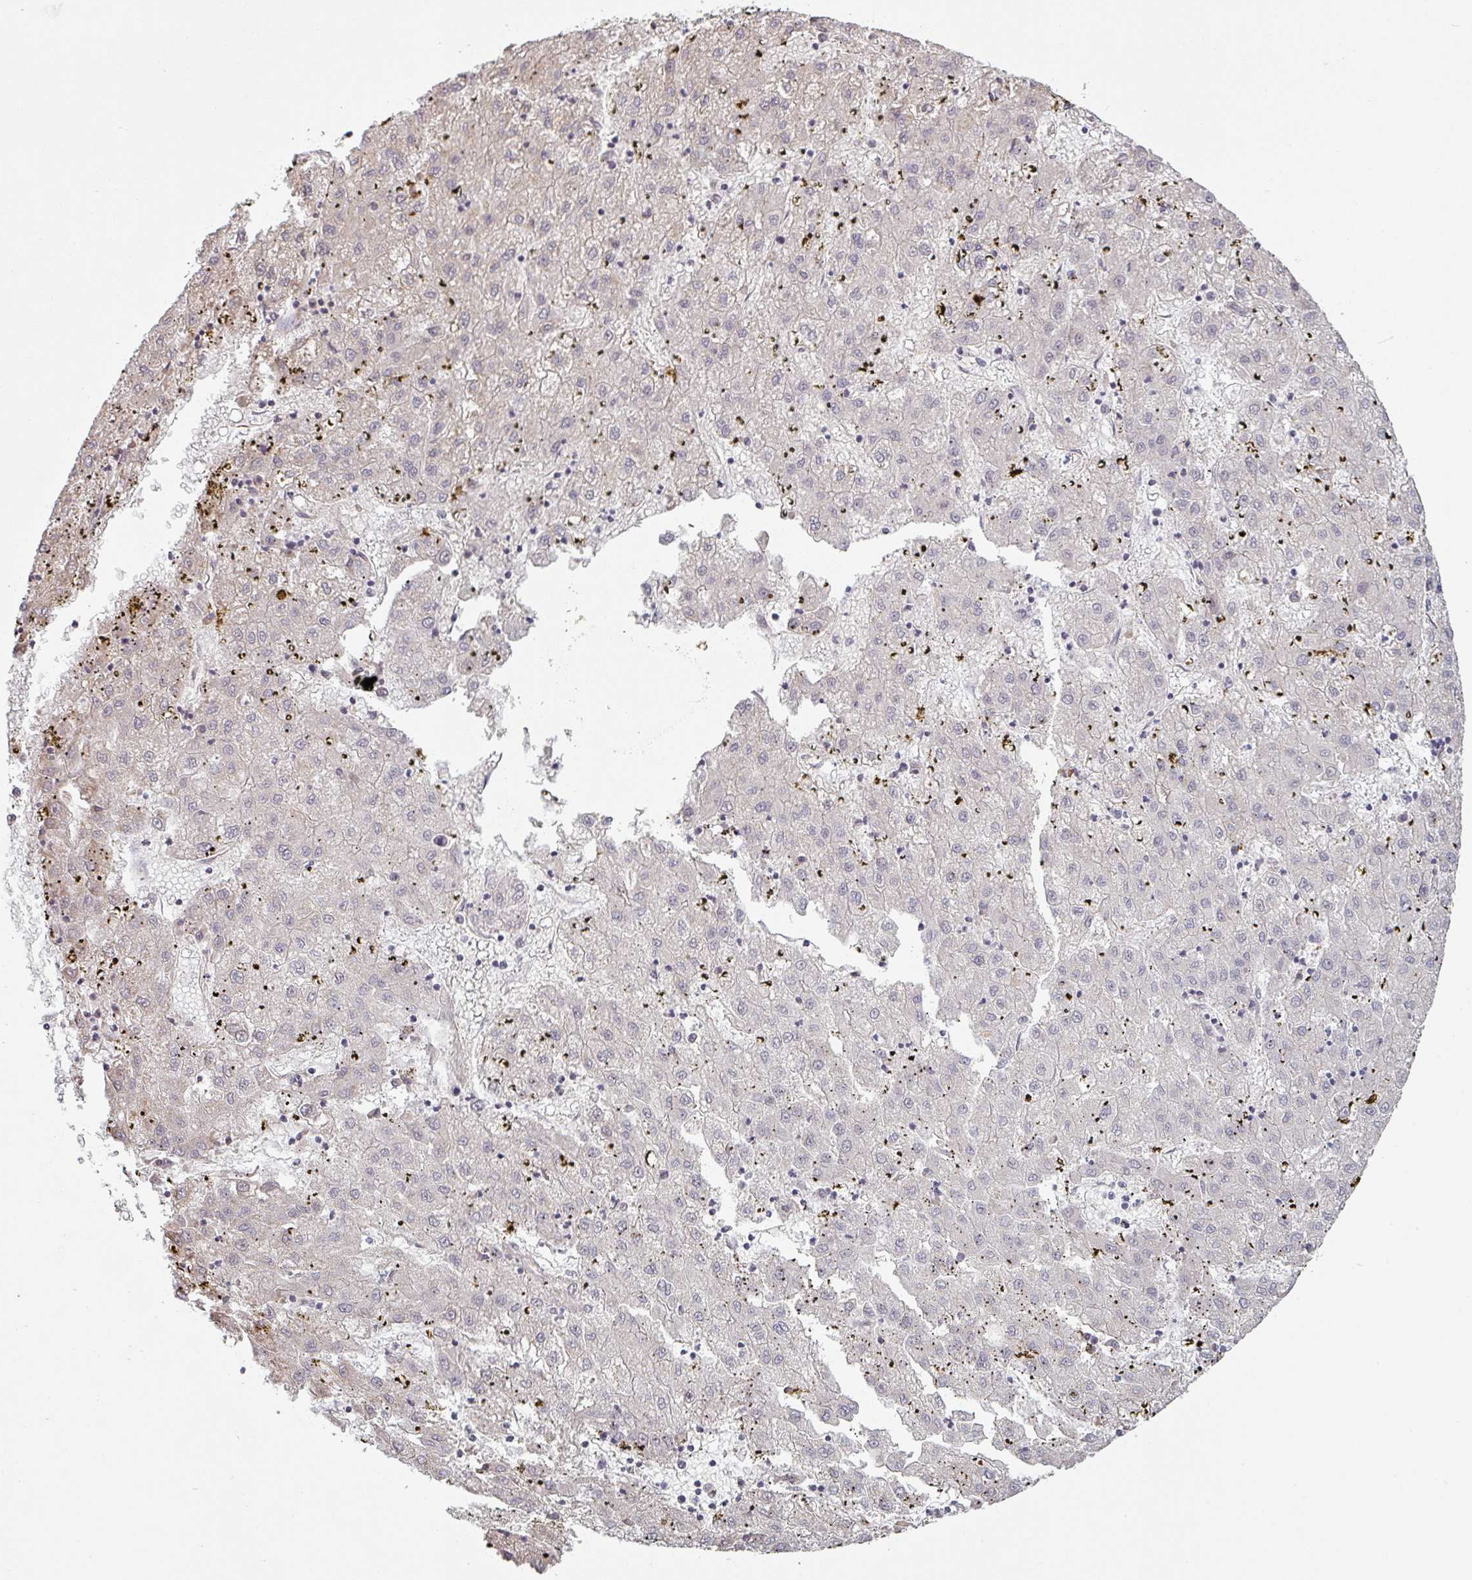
{"staining": {"intensity": "negative", "quantity": "none", "location": "none"}, "tissue": "liver cancer", "cell_type": "Tumor cells", "image_type": "cancer", "snomed": [{"axis": "morphology", "description": "Carcinoma, Hepatocellular, NOS"}, {"axis": "topography", "description": "Liver"}], "caption": "An image of human hepatocellular carcinoma (liver) is negative for staining in tumor cells.", "gene": "PLEKHJ1", "patient": {"sex": "male", "age": 72}}